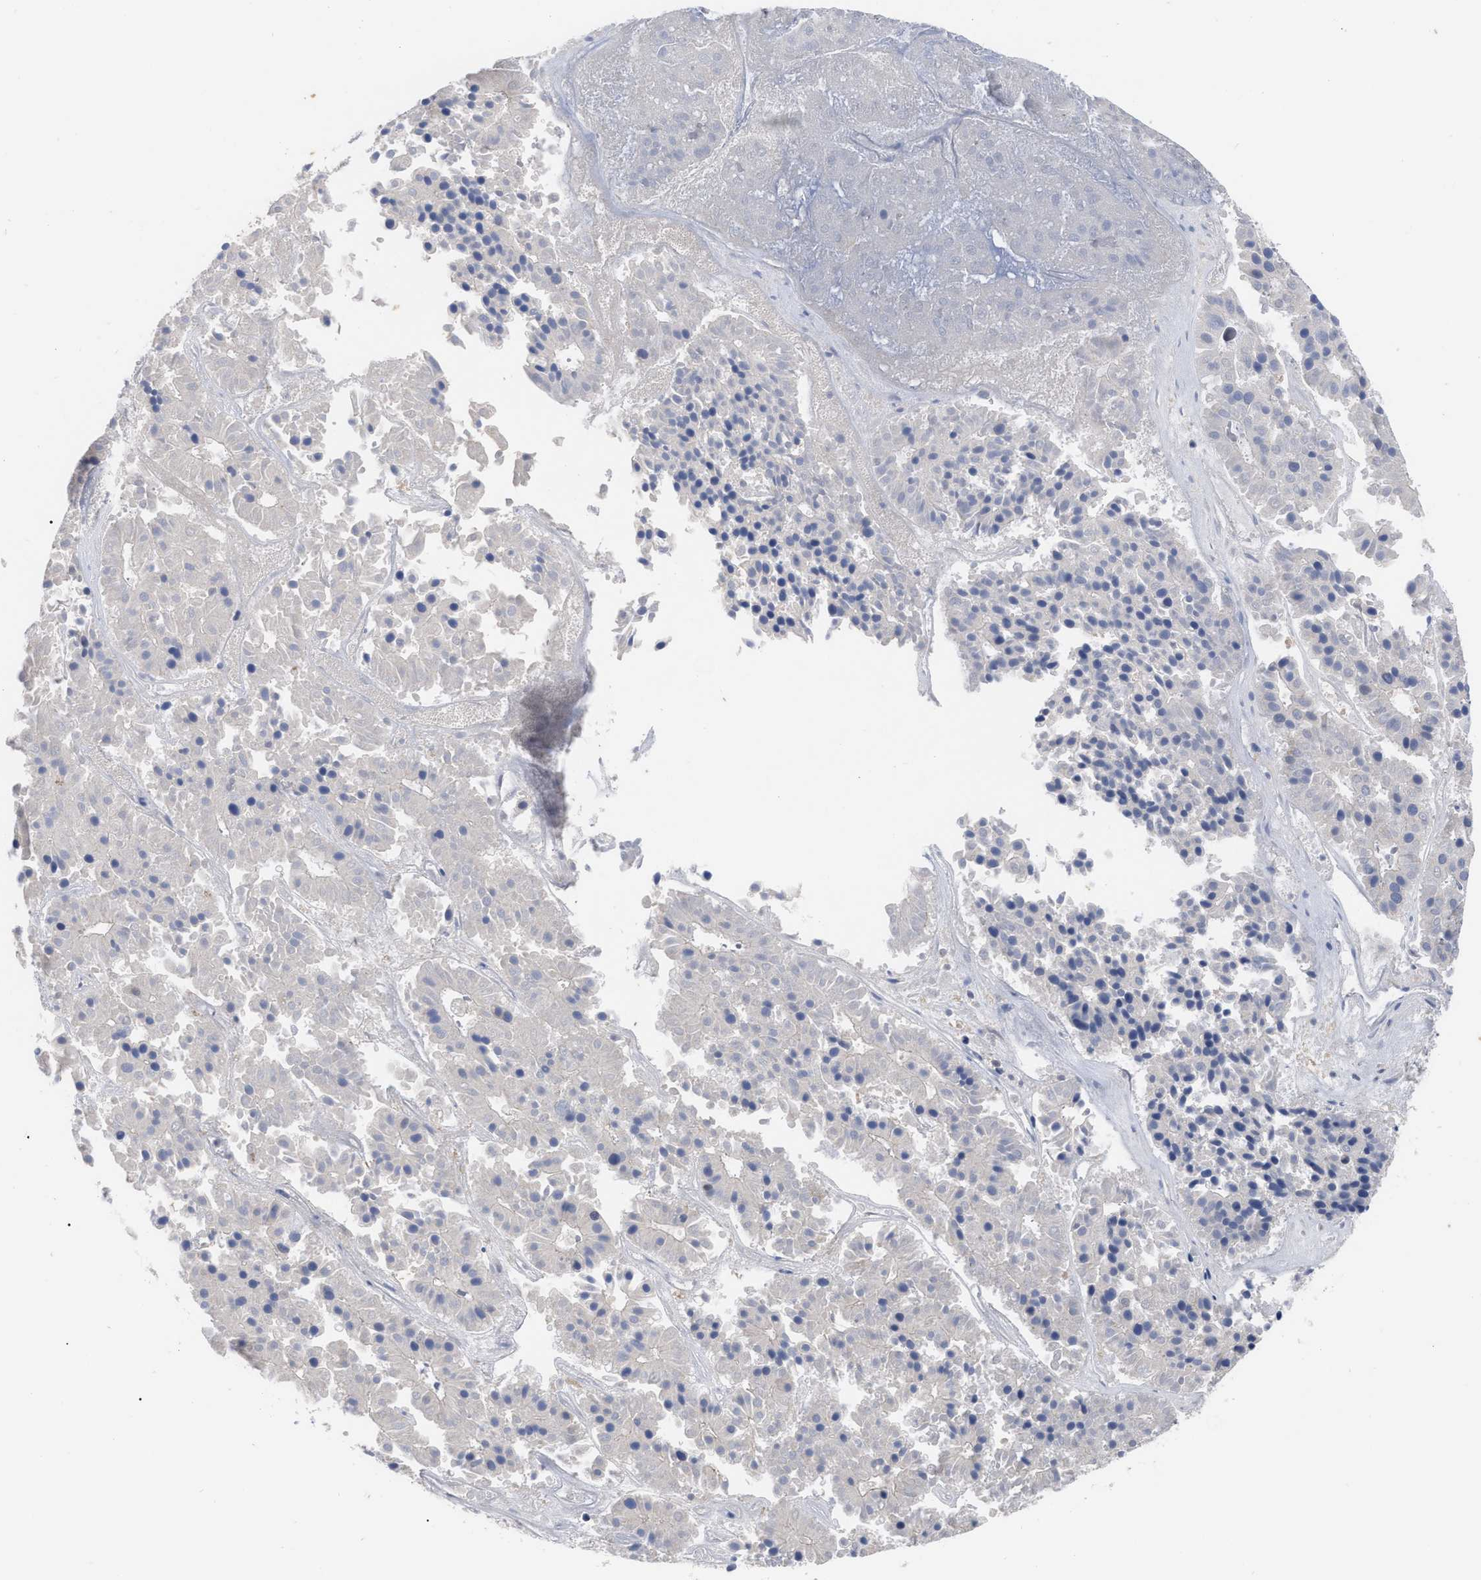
{"staining": {"intensity": "negative", "quantity": "none", "location": "none"}, "tissue": "pancreatic cancer", "cell_type": "Tumor cells", "image_type": "cancer", "snomed": [{"axis": "morphology", "description": "Adenocarcinoma, NOS"}, {"axis": "topography", "description": "Pancreas"}], "caption": "Pancreatic cancer (adenocarcinoma) was stained to show a protein in brown. There is no significant positivity in tumor cells. (Stains: DAB immunohistochemistry (IHC) with hematoxylin counter stain, Microscopy: brightfield microscopy at high magnification).", "gene": "CCN5", "patient": {"sex": "male", "age": 50}}